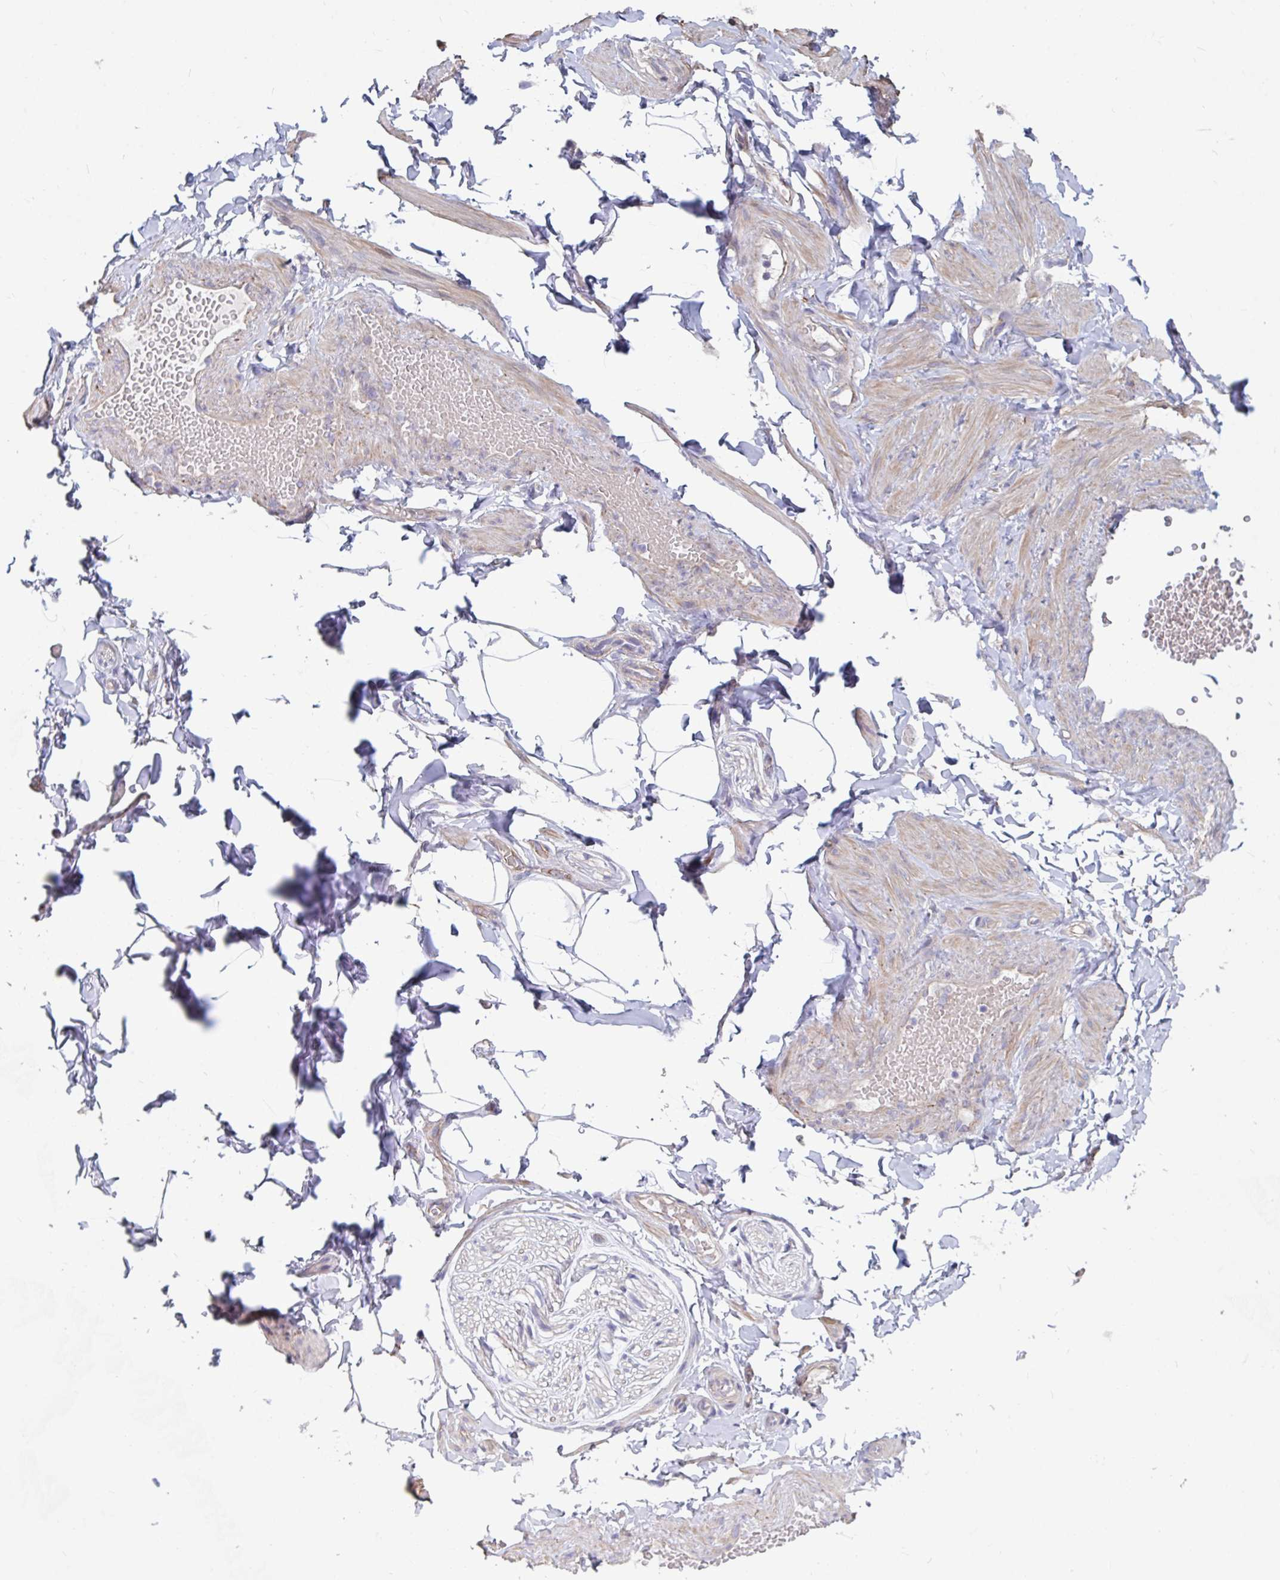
{"staining": {"intensity": "negative", "quantity": "none", "location": "none"}, "tissue": "adipose tissue", "cell_type": "Adipocytes", "image_type": "normal", "snomed": [{"axis": "morphology", "description": "Normal tissue, NOS"}, {"axis": "topography", "description": "Soft tissue"}, {"axis": "topography", "description": "Adipose tissue"}, {"axis": "topography", "description": "Vascular tissue"}, {"axis": "topography", "description": "Peripheral nerve tissue"}], "caption": "Immunohistochemical staining of benign adipose tissue reveals no significant staining in adipocytes. The staining was performed using DAB to visualize the protein expression in brown, while the nuclei were stained in blue with hematoxylin (Magnification: 20x).", "gene": "FAM156A", "patient": {"sex": "male", "age": 29}}